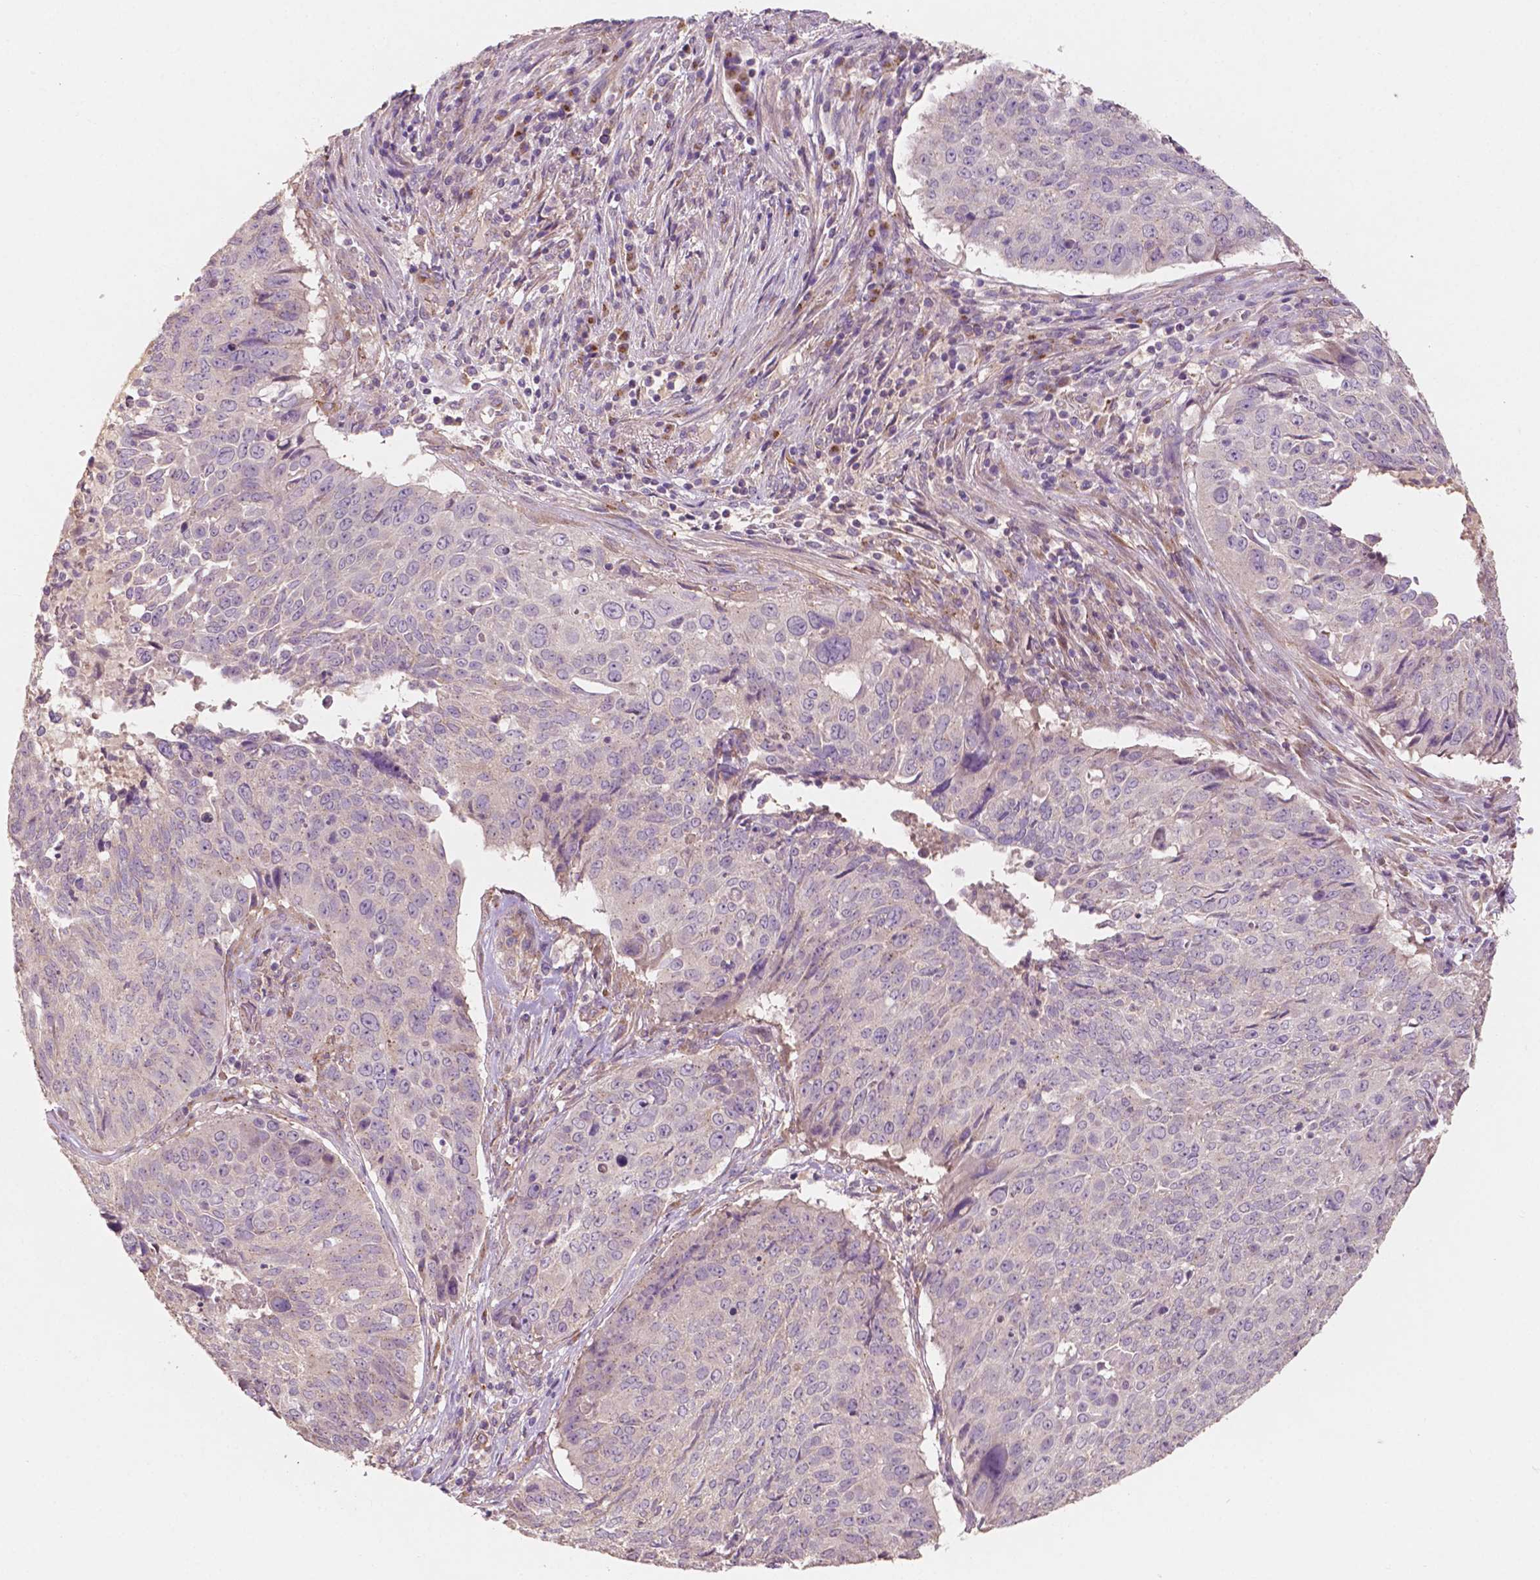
{"staining": {"intensity": "negative", "quantity": "none", "location": "none"}, "tissue": "lung cancer", "cell_type": "Tumor cells", "image_type": "cancer", "snomed": [{"axis": "morphology", "description": "Normal tissue, NOS"}, {"axis": "morphology", "description": "Squamous cell carcinoma, NOS"}, {"axis": "topography", "description": "Bronchus"}, {"axis": "topography", "description": "Lung"}], "caption": "The IHC micrograph has no significant staining in tumor cells of lung squamous cell carcinoma tissue.", "gene": "CHPT1", "patient": {"sex": "male", "age": 64}}